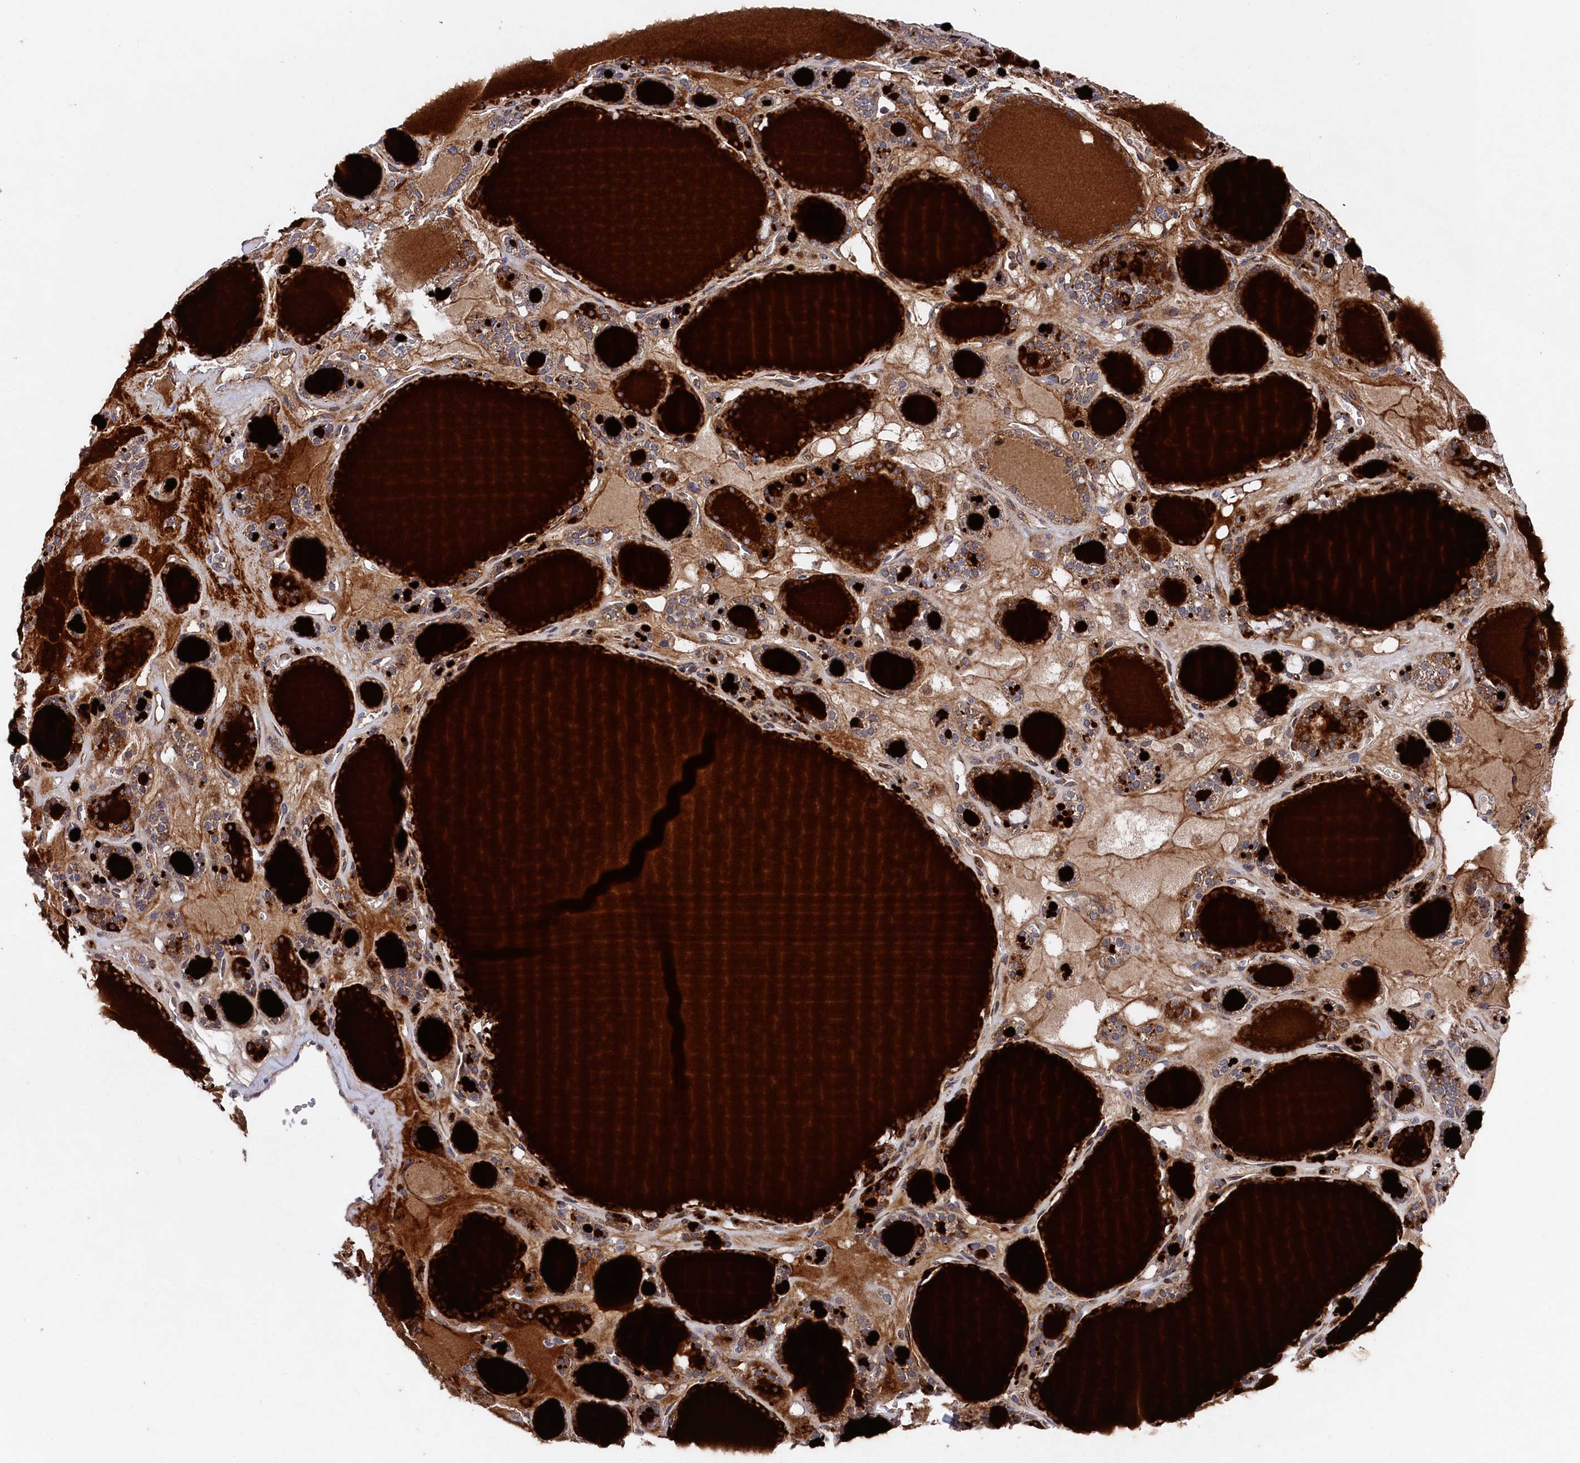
{"staining": {"intensity": "strong", "quantity": ">75%", "location": "cytoplasmic/membranous"}, "tissue": "thyroid gland", "cell_type": "Glandular cells", "image_type": "normal", "snomed": [{"axis": "morphology", "description": "Normal tissue, NOS"}, {"axis": "topography", "description": "Thyroid gland"}], "caption": "Immunohistochemistry (IHC) histopathology image of normal human thyroid gland stained for a protein (brown), which displays high levels of strong cytoplasmic/membranous positivity in about >75% of glandular cells.", "gene": "SUPV3L1", "patient": {"sex": "female", "age": 28}}